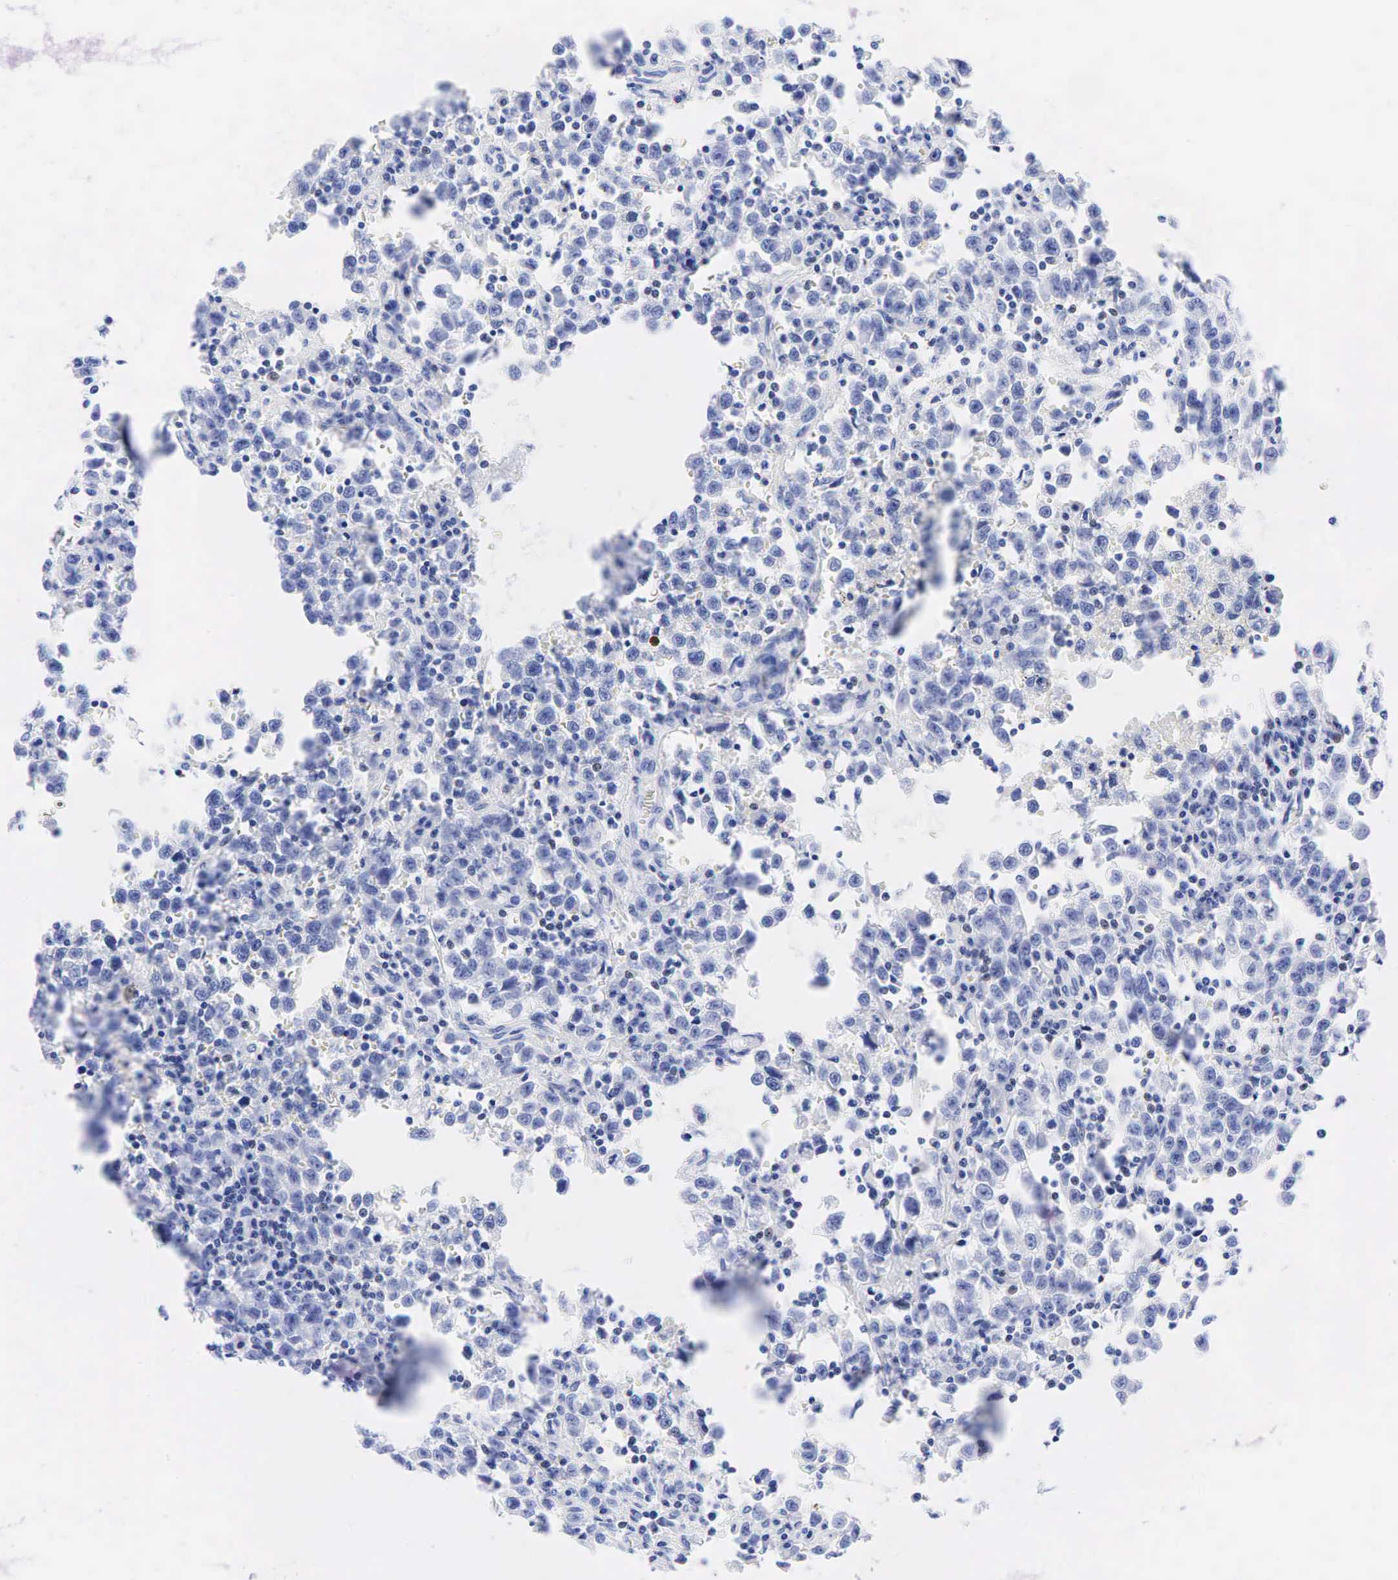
{"staining": {"intensity": "negative", "quantity": "none", "location": "none"}, "tissue": "testis cancer", "cell_type": "Tumor cells", "image_type": "cancer", "snomed": [{"axis": "morphology", "description": "Seminoma, NOS"}, {"axis": "topography", "description": "Testis"}], "caption": "Human testis seminoma stained for a protein using immunohistochemistry exhibits no positivity in tumor cells.", "gene": "FUT4", "patient": {"sex": "male", "age": 35}}